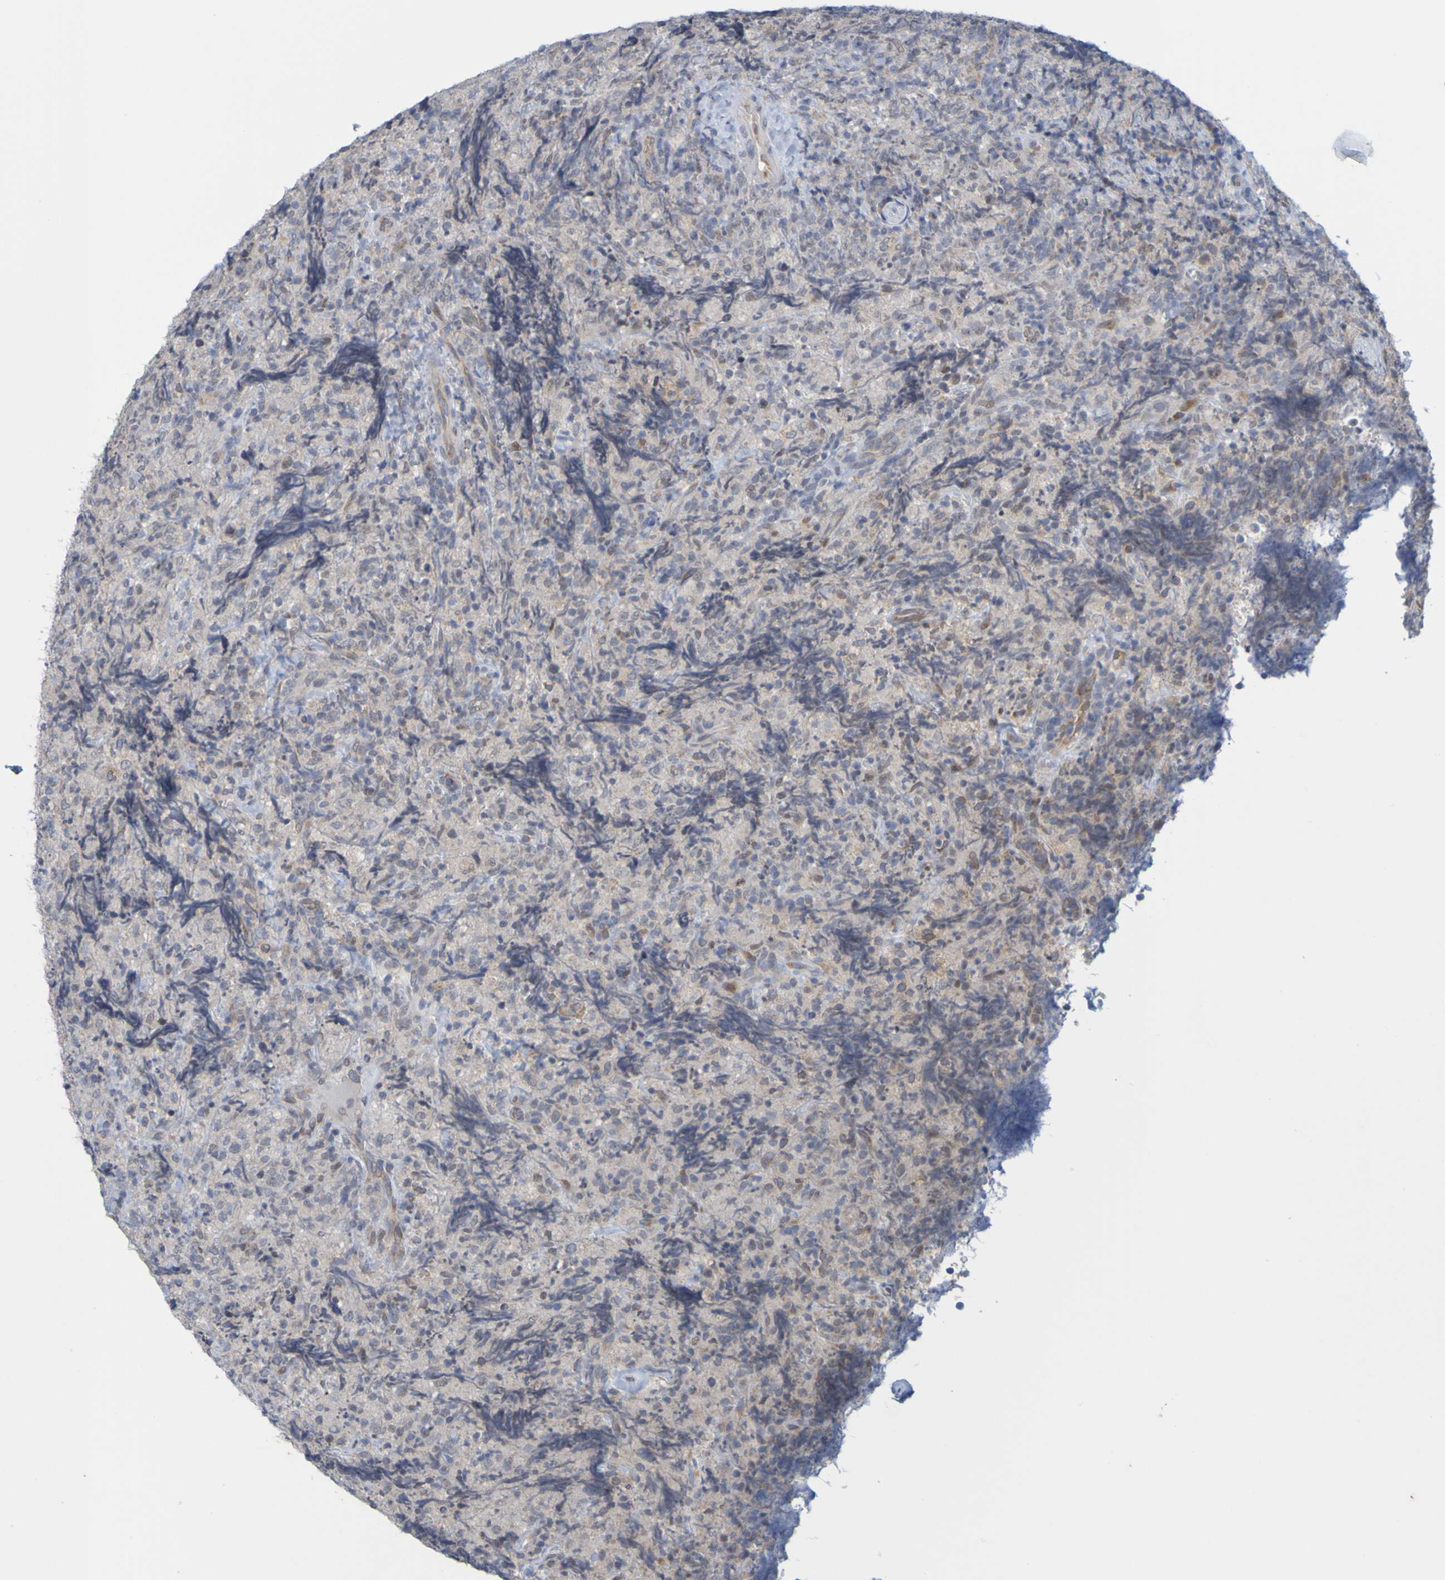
{"staining": {"intensity": "weak", "quantity": ">75%", "location": "cytoplasmic/membranous"}, "tissue": "lymphoma", "cell_type": "Tumor cells", "image_type": "cancer", "snomed": [{"axis": "morphology", "description": "Malignant lymphoma, non-Hodgkin's type, High grade"}, {"axis": "topography", "description": "Tonsil"}], "caption": "This image reveals malignant lymphoma, non-Hodgkin's type (high-grade) stained with immunohistochemistry to label a protein in brown. The cytoplasmic/membranous of tumor cells show weak positivity for the protein. Nuclei are counter-stained blue.", "gene": "MOGS", "patient": {"sex": "female", "age": 36}}